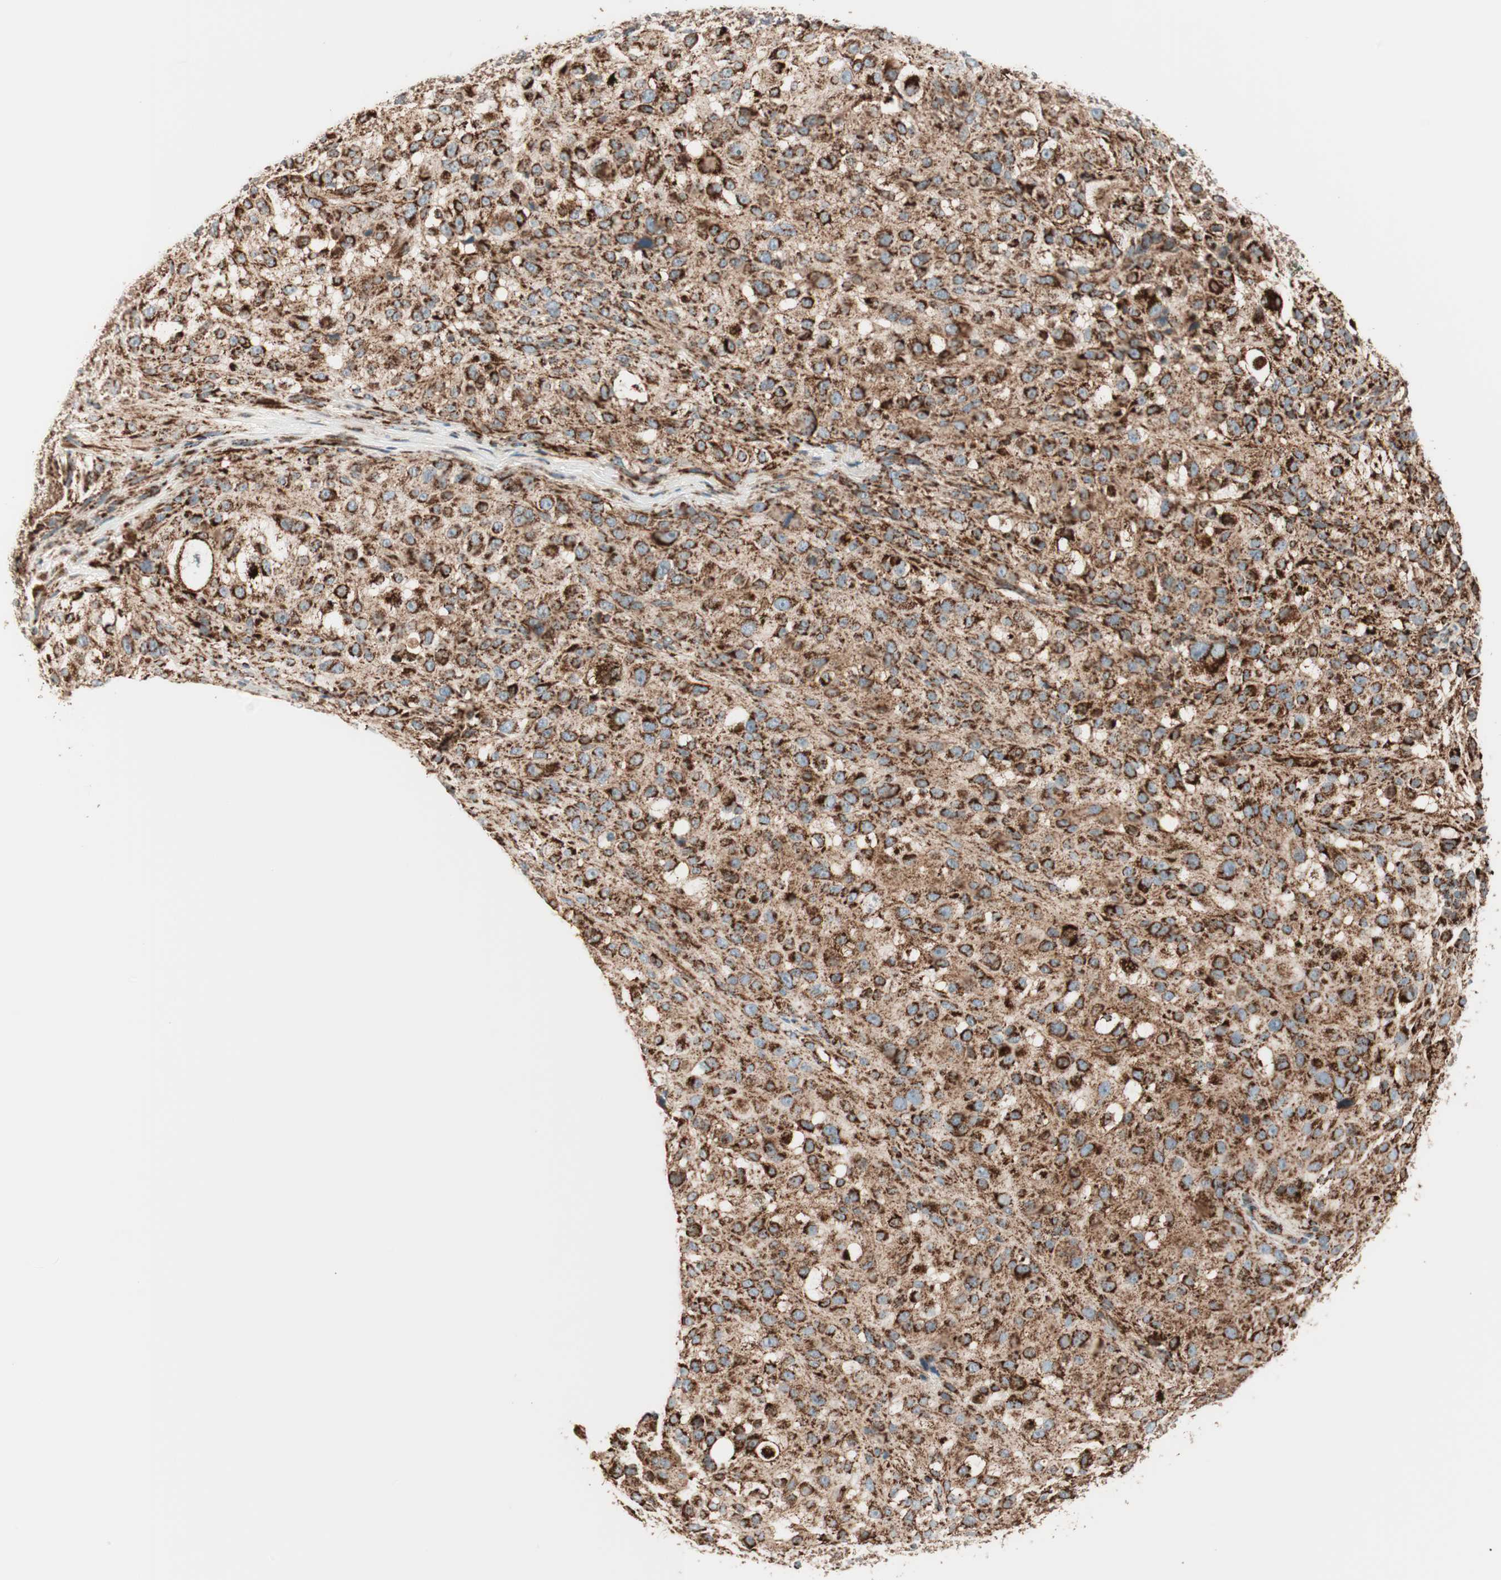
{"staining": {"intensity": "strong", "quantity": ">75%", "location": "cytoplasmic/membranous"}, "tissue": "melanoma", "cell_type": "Tumor cells", "image_type": "cancer", "snomed": [{"axis": "morphology", "description": "Necrosis, NOS"}, {"axis": "morphology", "description": "Malignant melanoma, NOS"}, {"axis": "topography", "description": "Skin"}], "caption": "Immunohistochemical staining of human malignant melanoma displays strong cytoplasmic/membranous protein positivity in approximately >75% of tumor cells.", "gene": "TOMM22", "patient": {"sex": "female", "age": 87}}